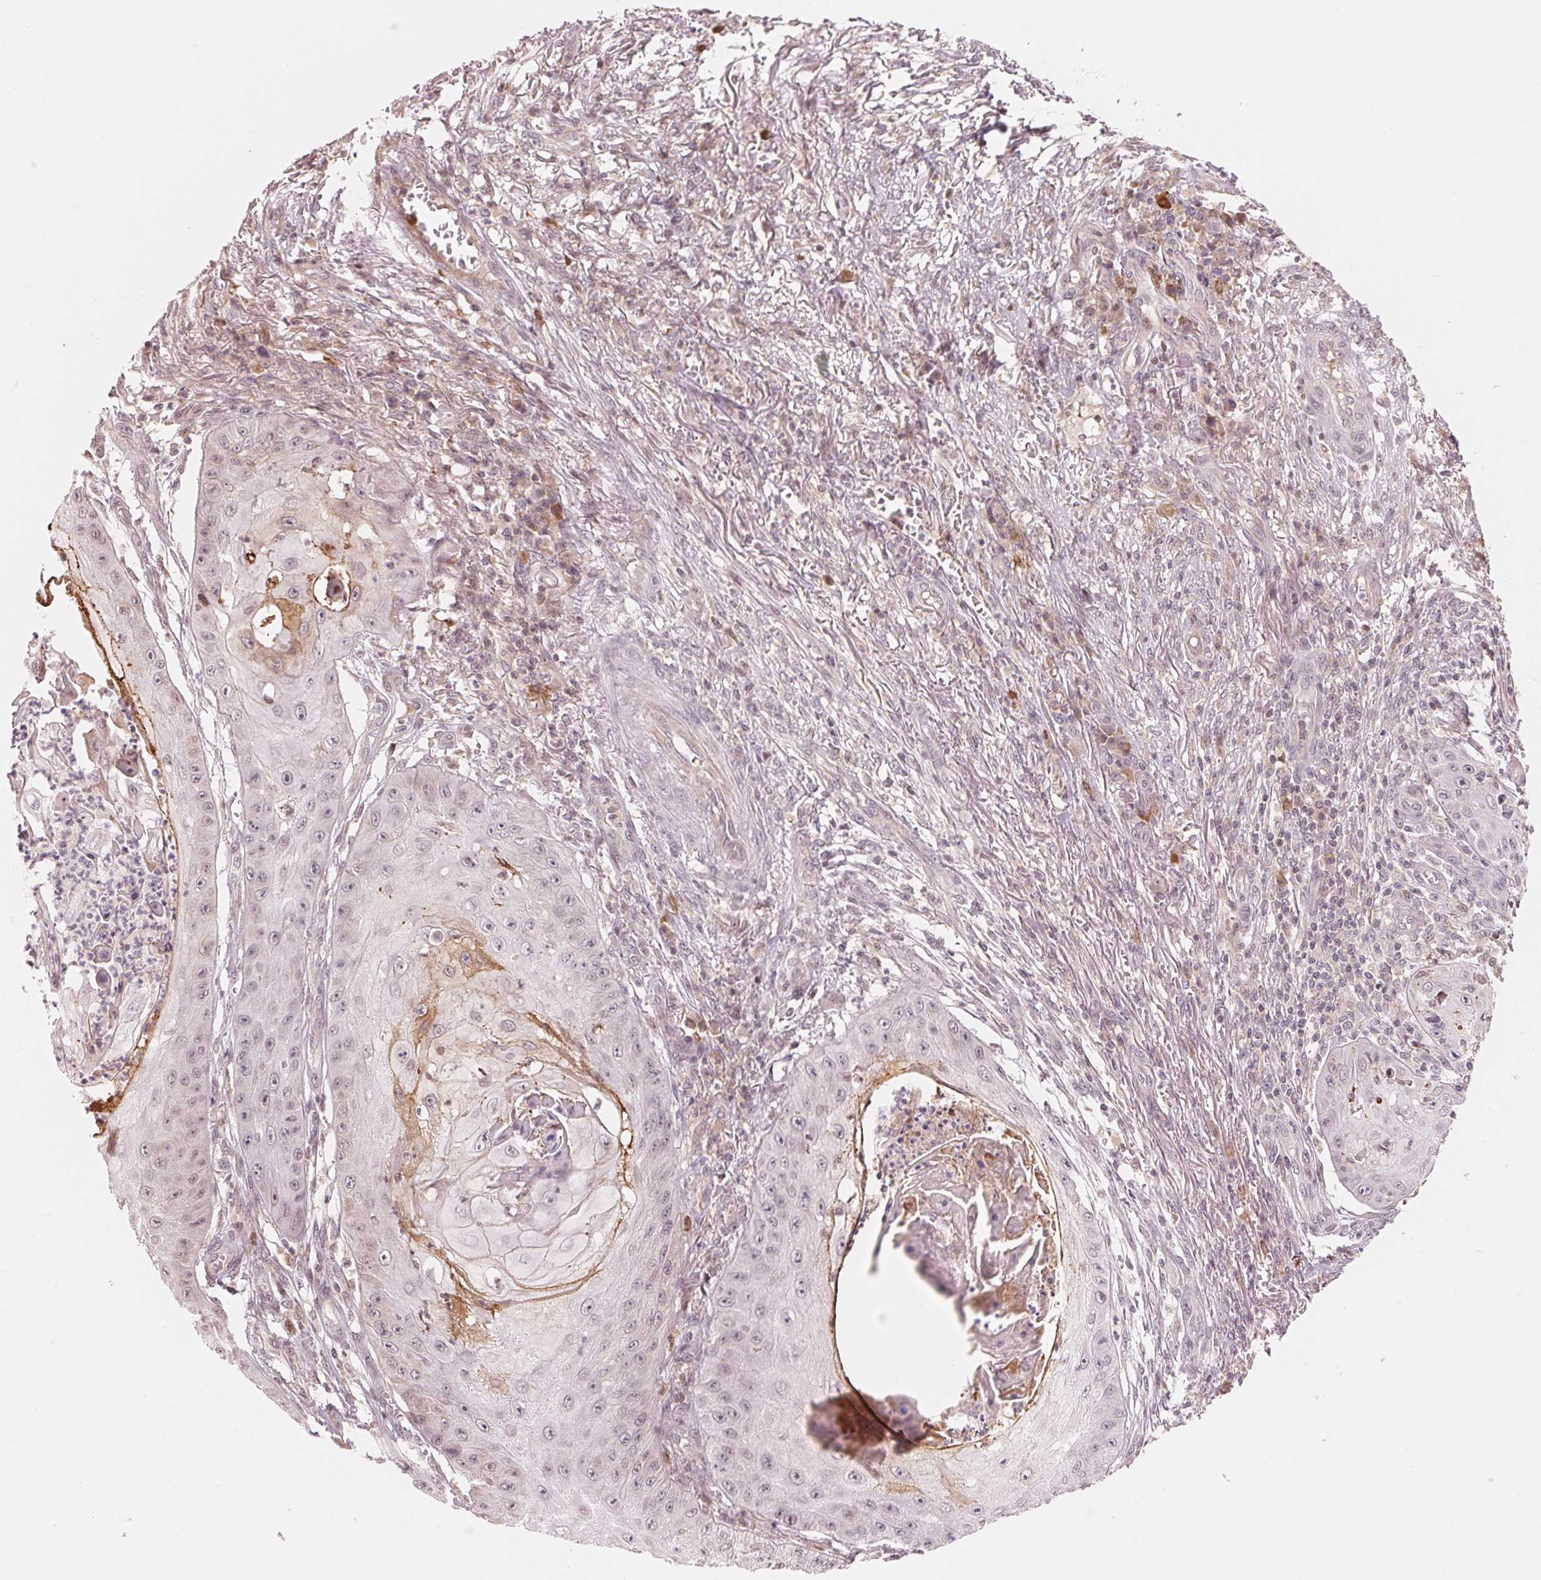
{"staining": {"intensity": "weak", "quantity": "<25%", "location": "cytoplasmic/membranous"}, "tissue": "skin cancer", "cell_type": "Tumor cells", "image_type": "cancer", "snomed": [{"axis": "morphology", "description": "Squamous cell carcinoma, NOS"}, {"axis": "topography", "description": "Skin"}], "caption": "The histopathology image reveals no staining of tumor cells in skin cancer (squamous cell carcinoma).", "gene": "PRKN", "patient": {"sex": "male", "age": 70}}